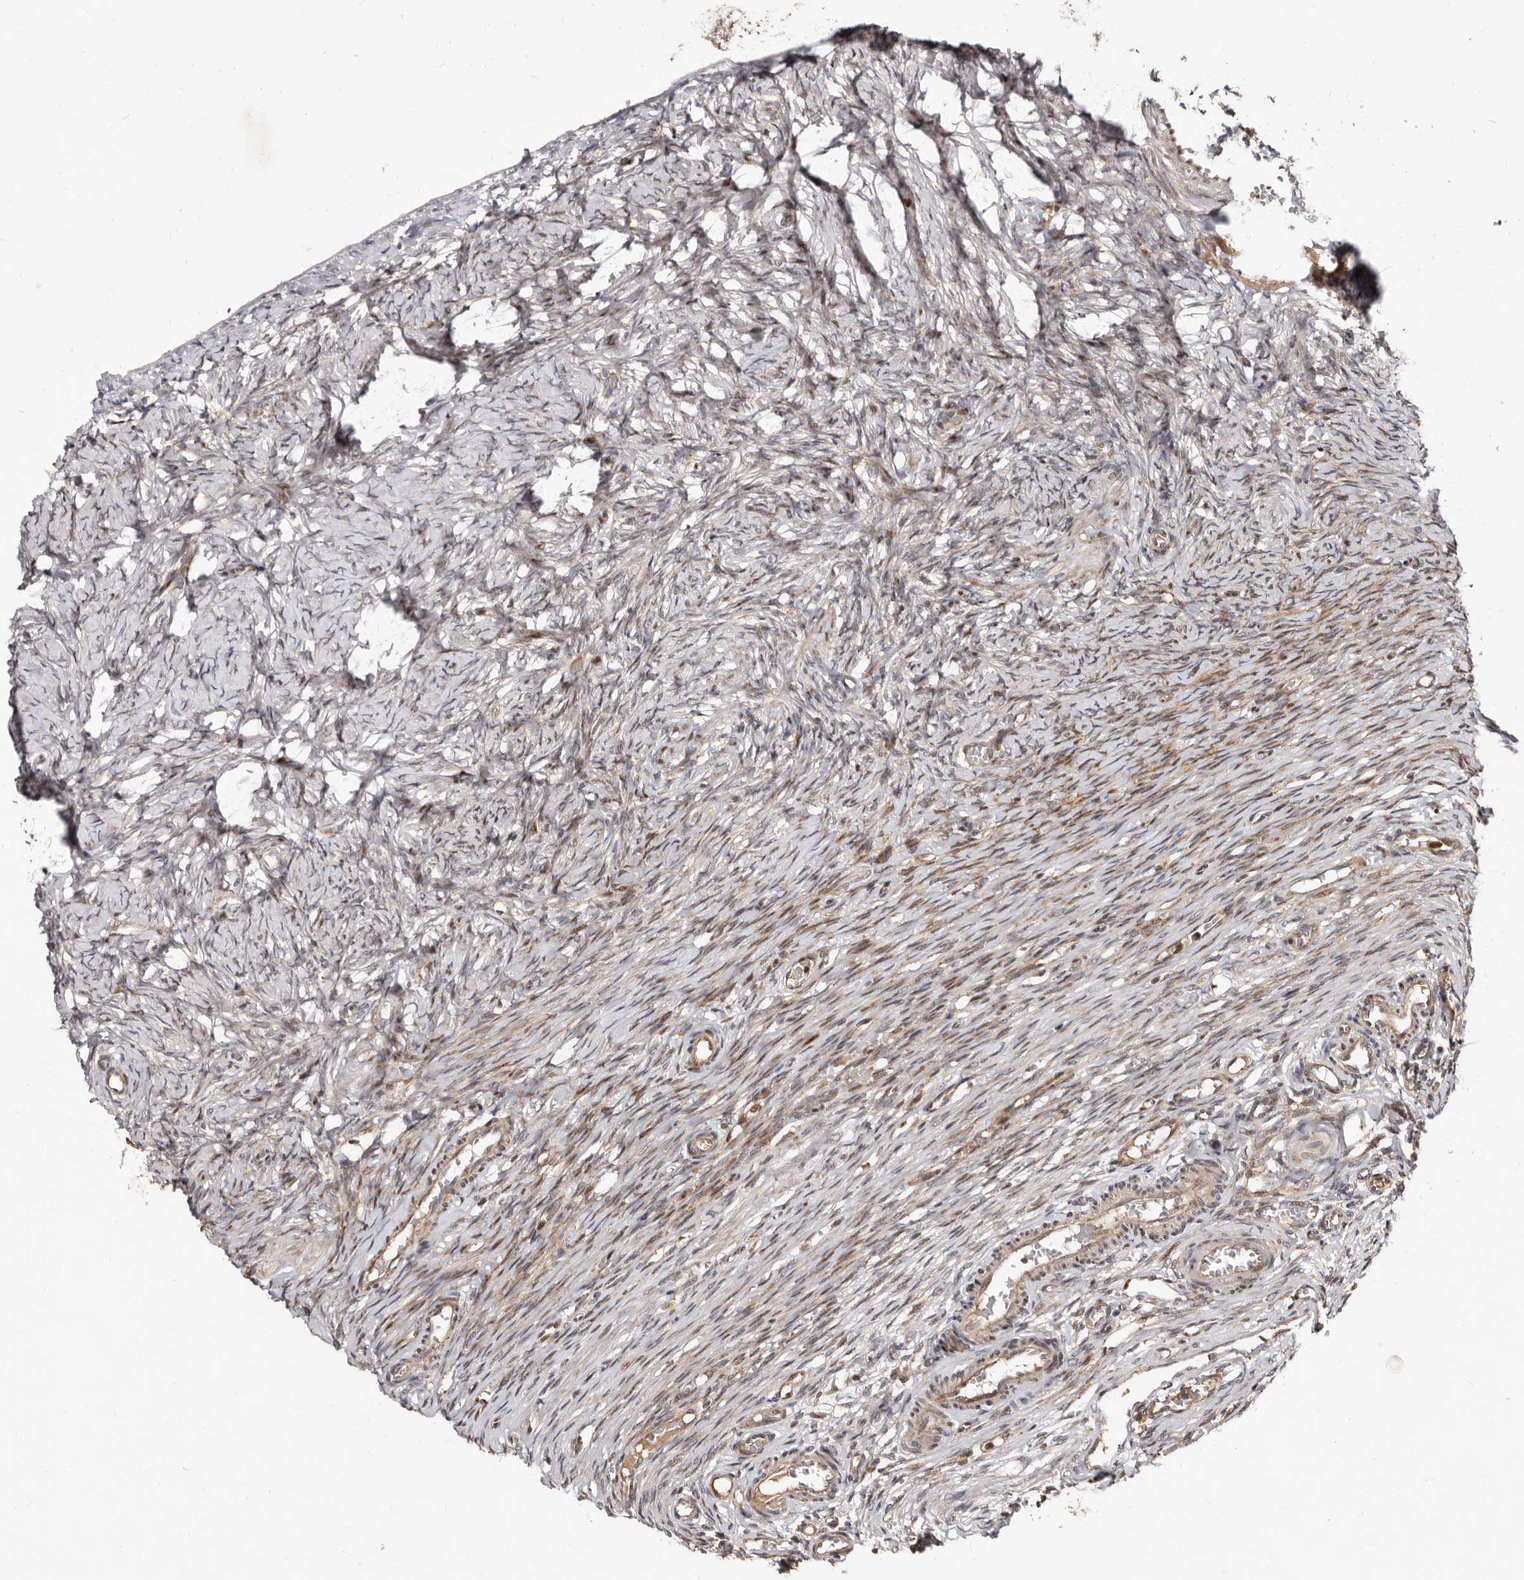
{"staining": {"intensity": "moderate", "quantity": "<25%", "location": "cytoplasmic/membranous,nuclear"}, "tissue": "ovary", "cell_type": "Ovarian stroma cells", "image_type": "normal", "snomed": [{"axis": "morphology", "description": "Adenocarcinoma, NOS"}, {"axis": "topography", "description": "Endometrium"}], "caption": "Immunohistochemistry (IHC) (DAB (3,3'-diaminobenzidine)) staining of benign human ovary shows moderate cytoplasmic/membranous,nuclear protein staining in about <25% of ovarian stroma cells.", "gene": "WEE2", "patient": {"sex": "female", "age": 32}}